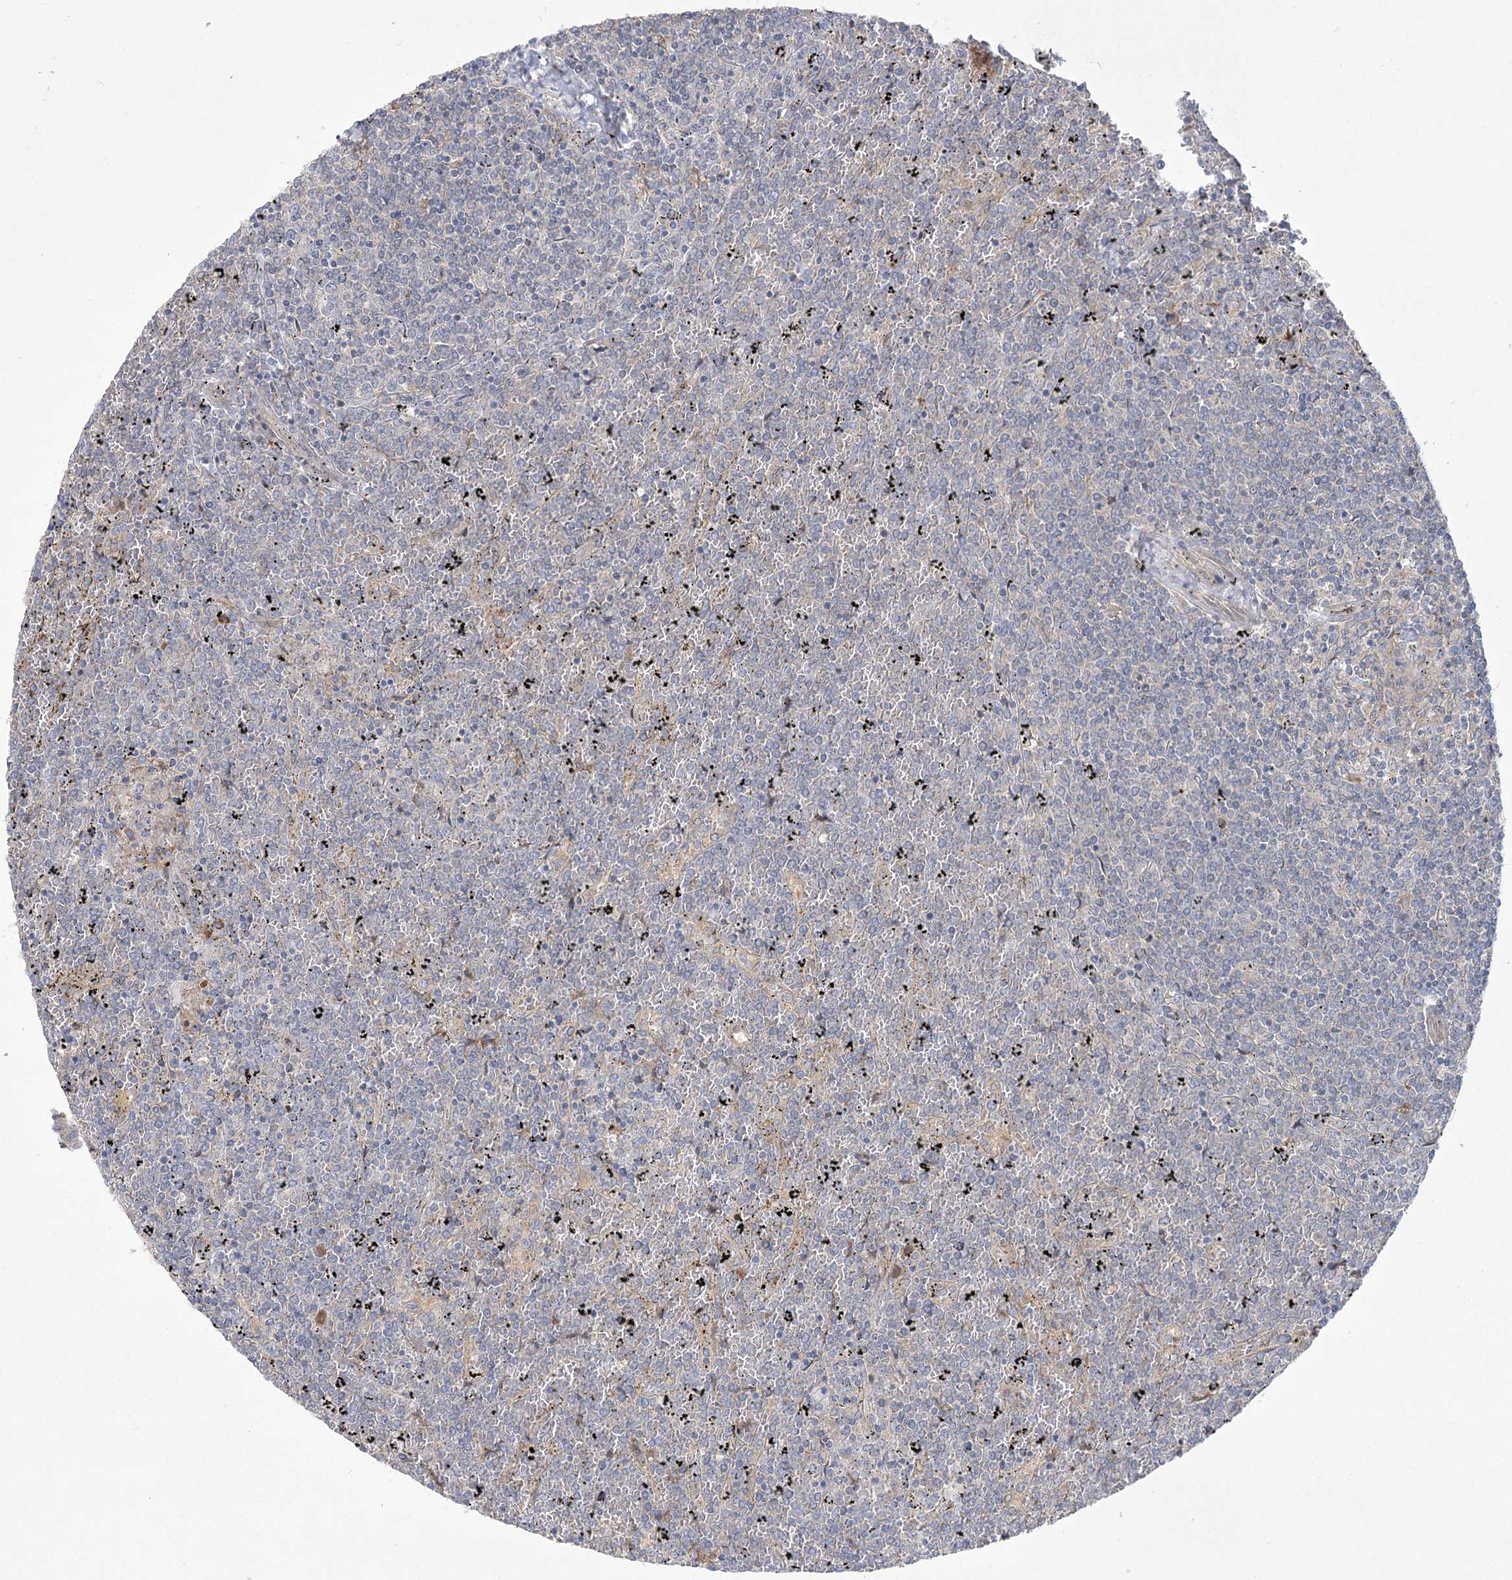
{"staining": {"intensity": "negative", "quantity": "none", "location": "none"}, "tissue": "lymphoma", "cell_type": "Tumor cells", "image_type": "cancer", "snomed": [{"axis": "morphology", "description": "Malignant lymphoma, non-Hodgkin's type, Low grade"}, {"axis": "topography", "description": "Spleen"}], "caption": "Lymphoma stained for a protein using immunohistochemistry displays no positivity tumor cells.", "gene": "CAMTA1", "patient": {"sex": "female", "age": 19}}